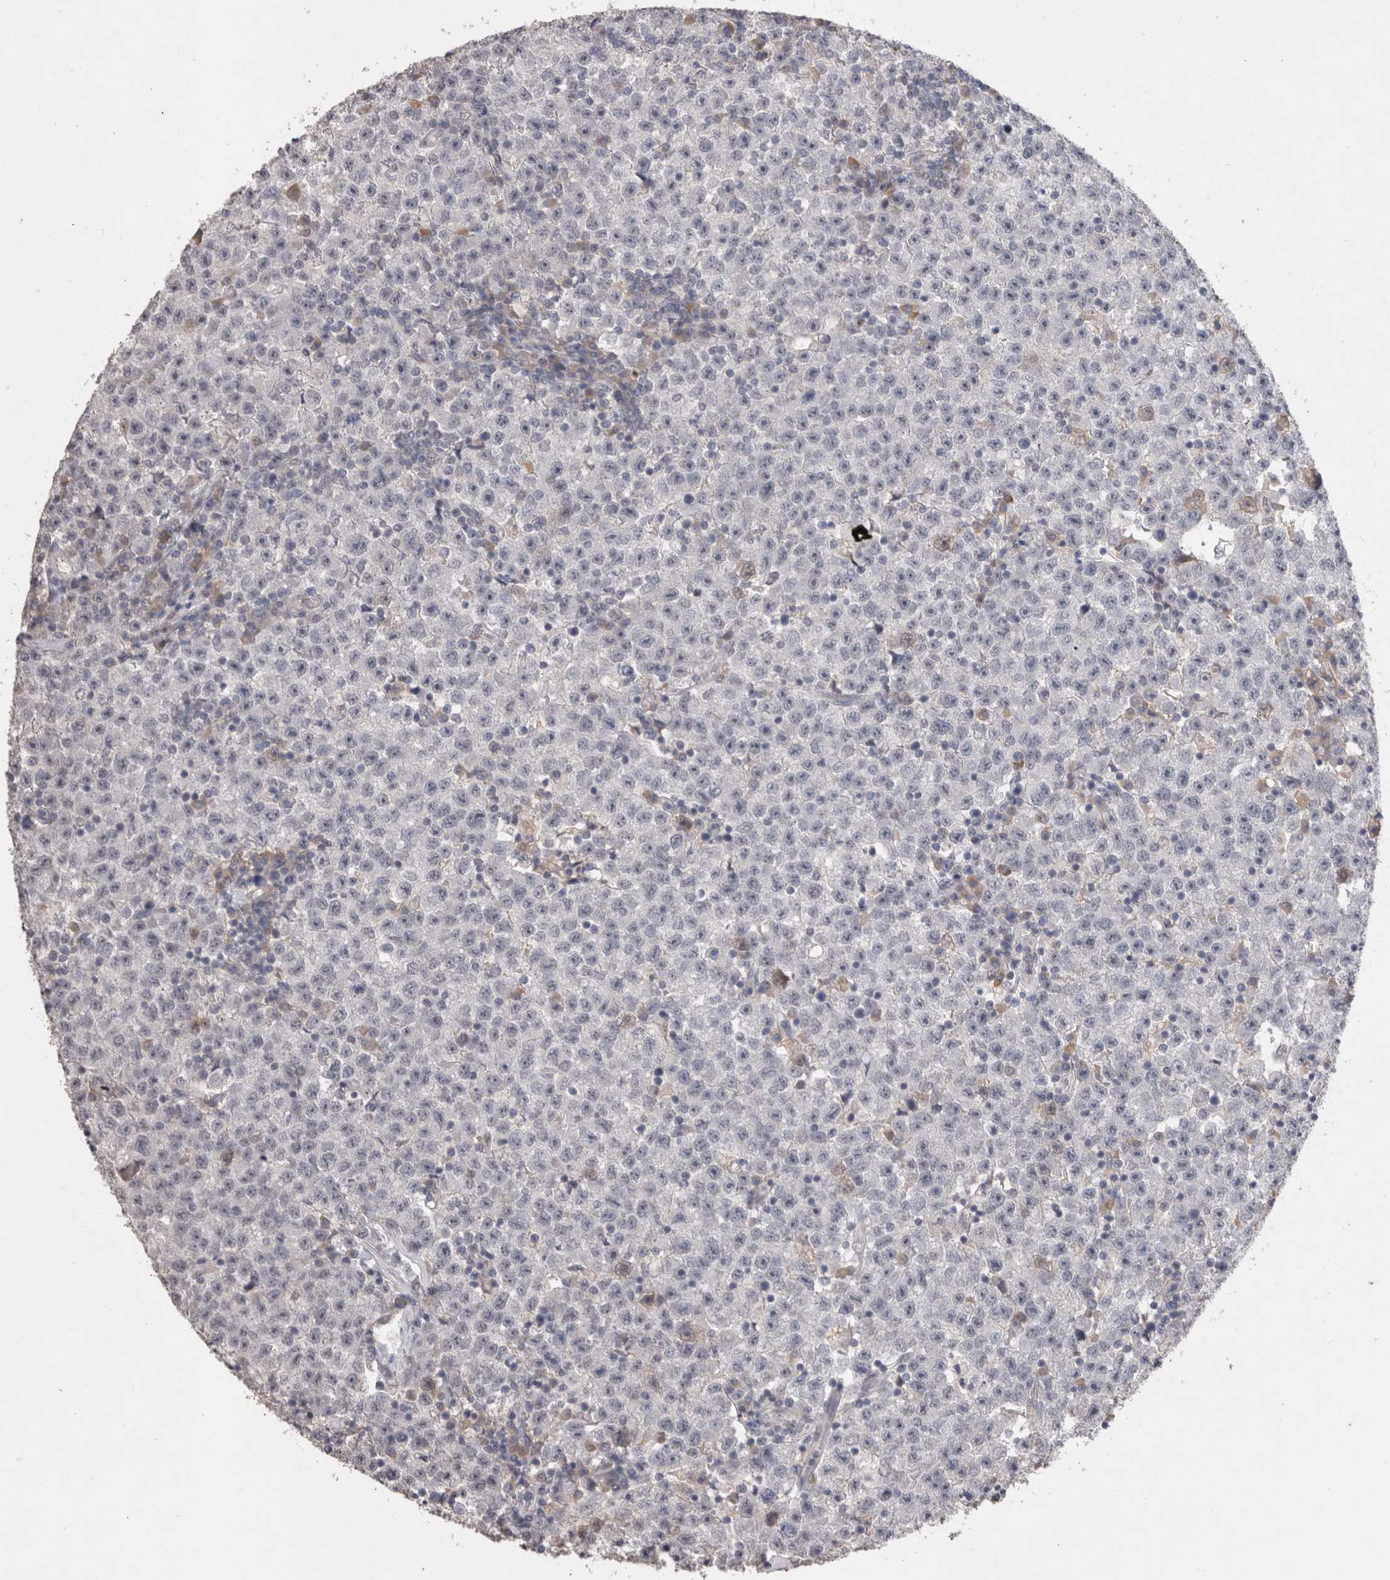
{"staining": {"intensity": "negative", "quantity": "none", "location": "none"}, "tissue": "testis cancer", "cell_type": "Tumor cells", "image_type": "cancer", "snomed": [{"axis": "morphology", "description": "Seminoma, NOS"}, {"axis": "topography", "description": "Testis"}], "caption": "The immunohistochemistry (IHC) micrograph has no significant staining in tumor cells of seminoma (testis) tissue. (DAB immunohistochemistry, high magnification).", "gene": "CDH13", "patient": {"sex": "male", "age": 22}}